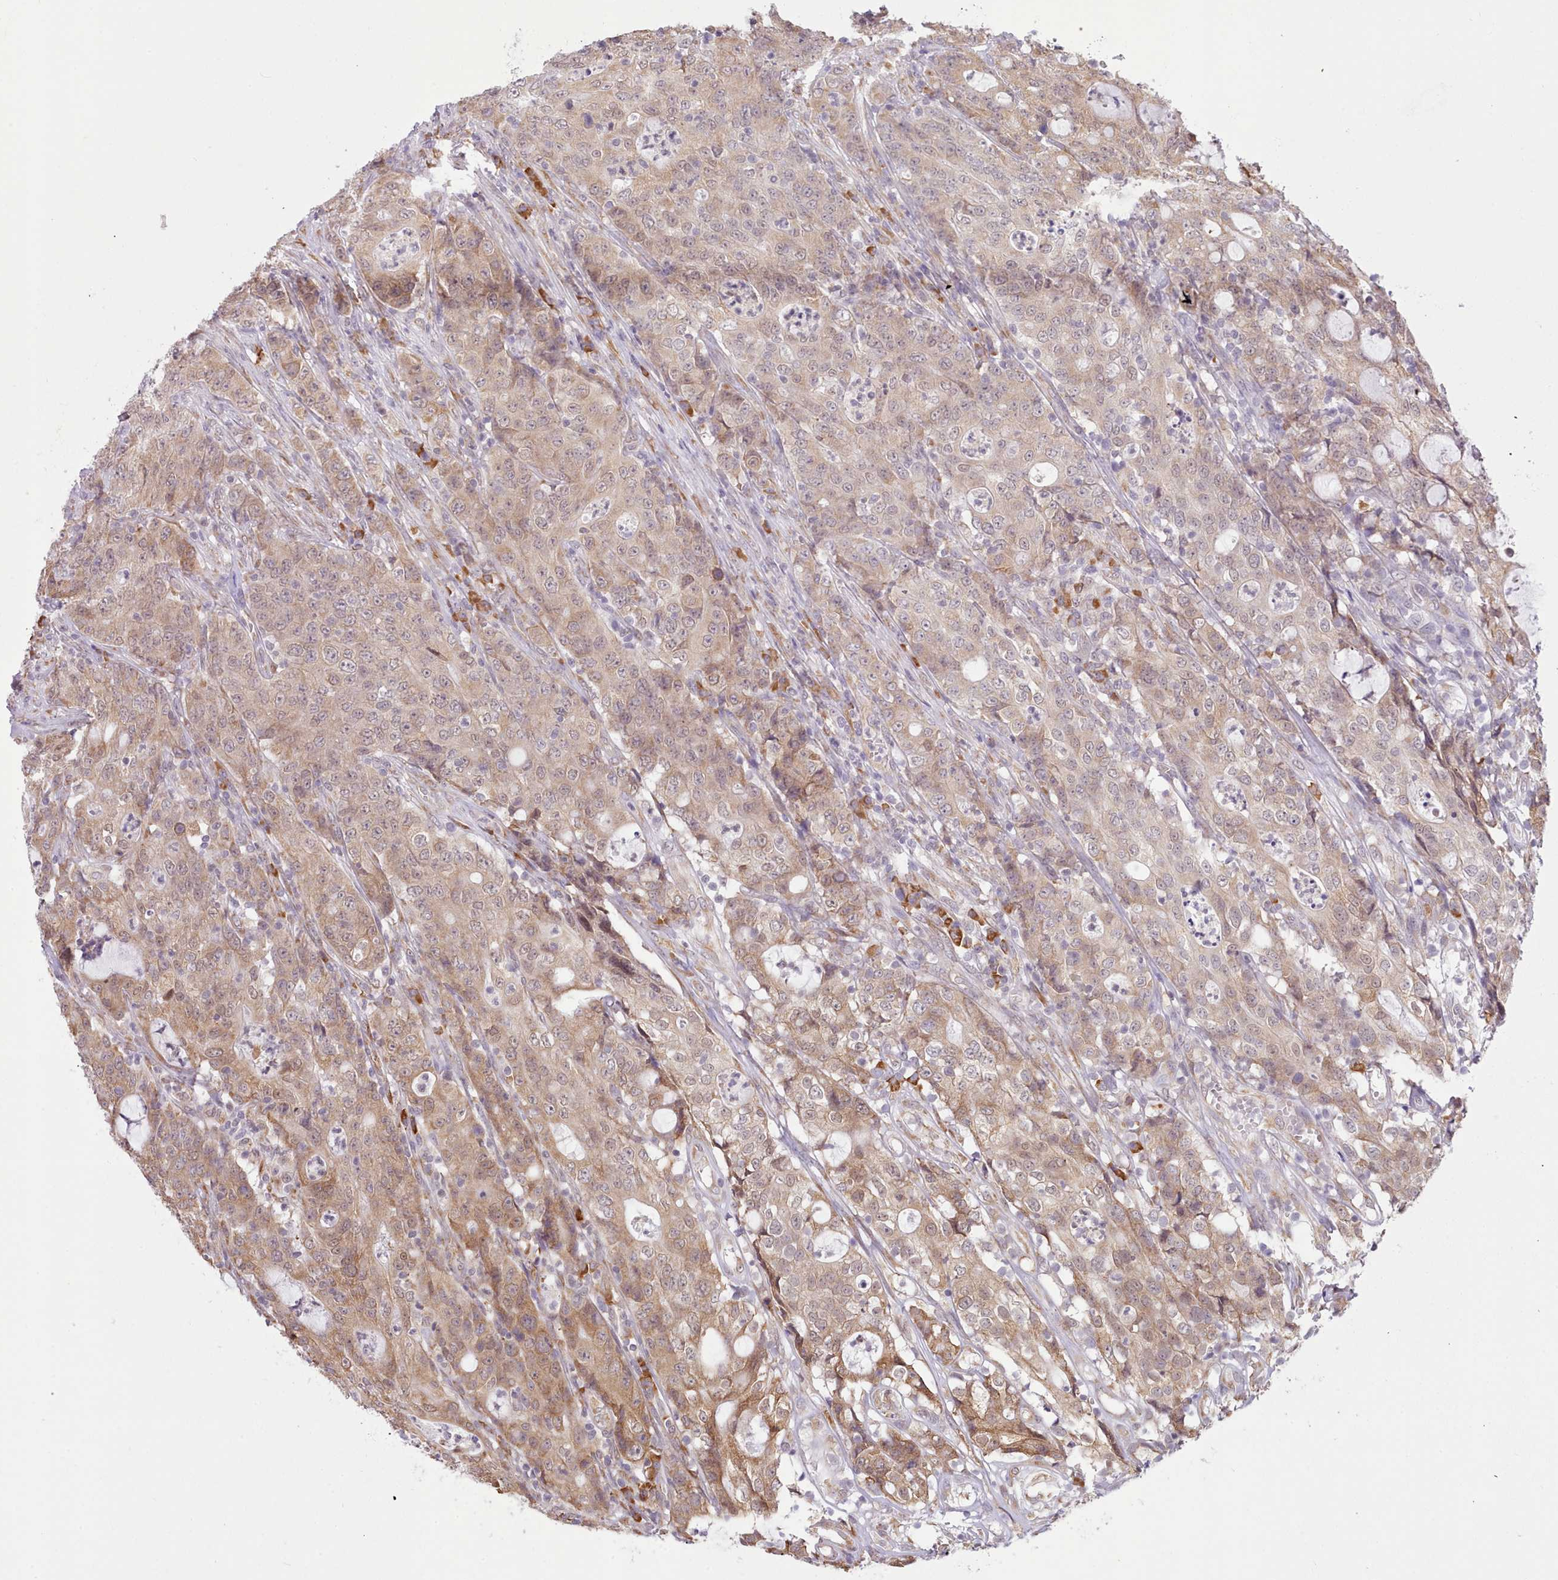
{"staining": {"intensity": "moderate", "quantity": ">75%", "location": "cytoplasmic/membranous"}, "tissue": "colorectal cancer", "cell_type": "Tumor cells", "image_type": "cancer", "snomed": [{"axis": "morphology", "description": "Adenocarcinoma, NOS"}, {"axis": "topography", "description": "Colon"}], "caption": "Protein staining by IHC shows moderate cytoplasmic/membranous staining in about >75% of tumor cells in colorectal cancer (adenocarcinoma). The staining is performed using DAB (3,3'-diaminobenzidine) brown chromogen to label protein expression. The nuclei are counter-stained blue using hematoxylin.", "gene": "SEC61B", "patient": {"sex": "male", "age": 83}}